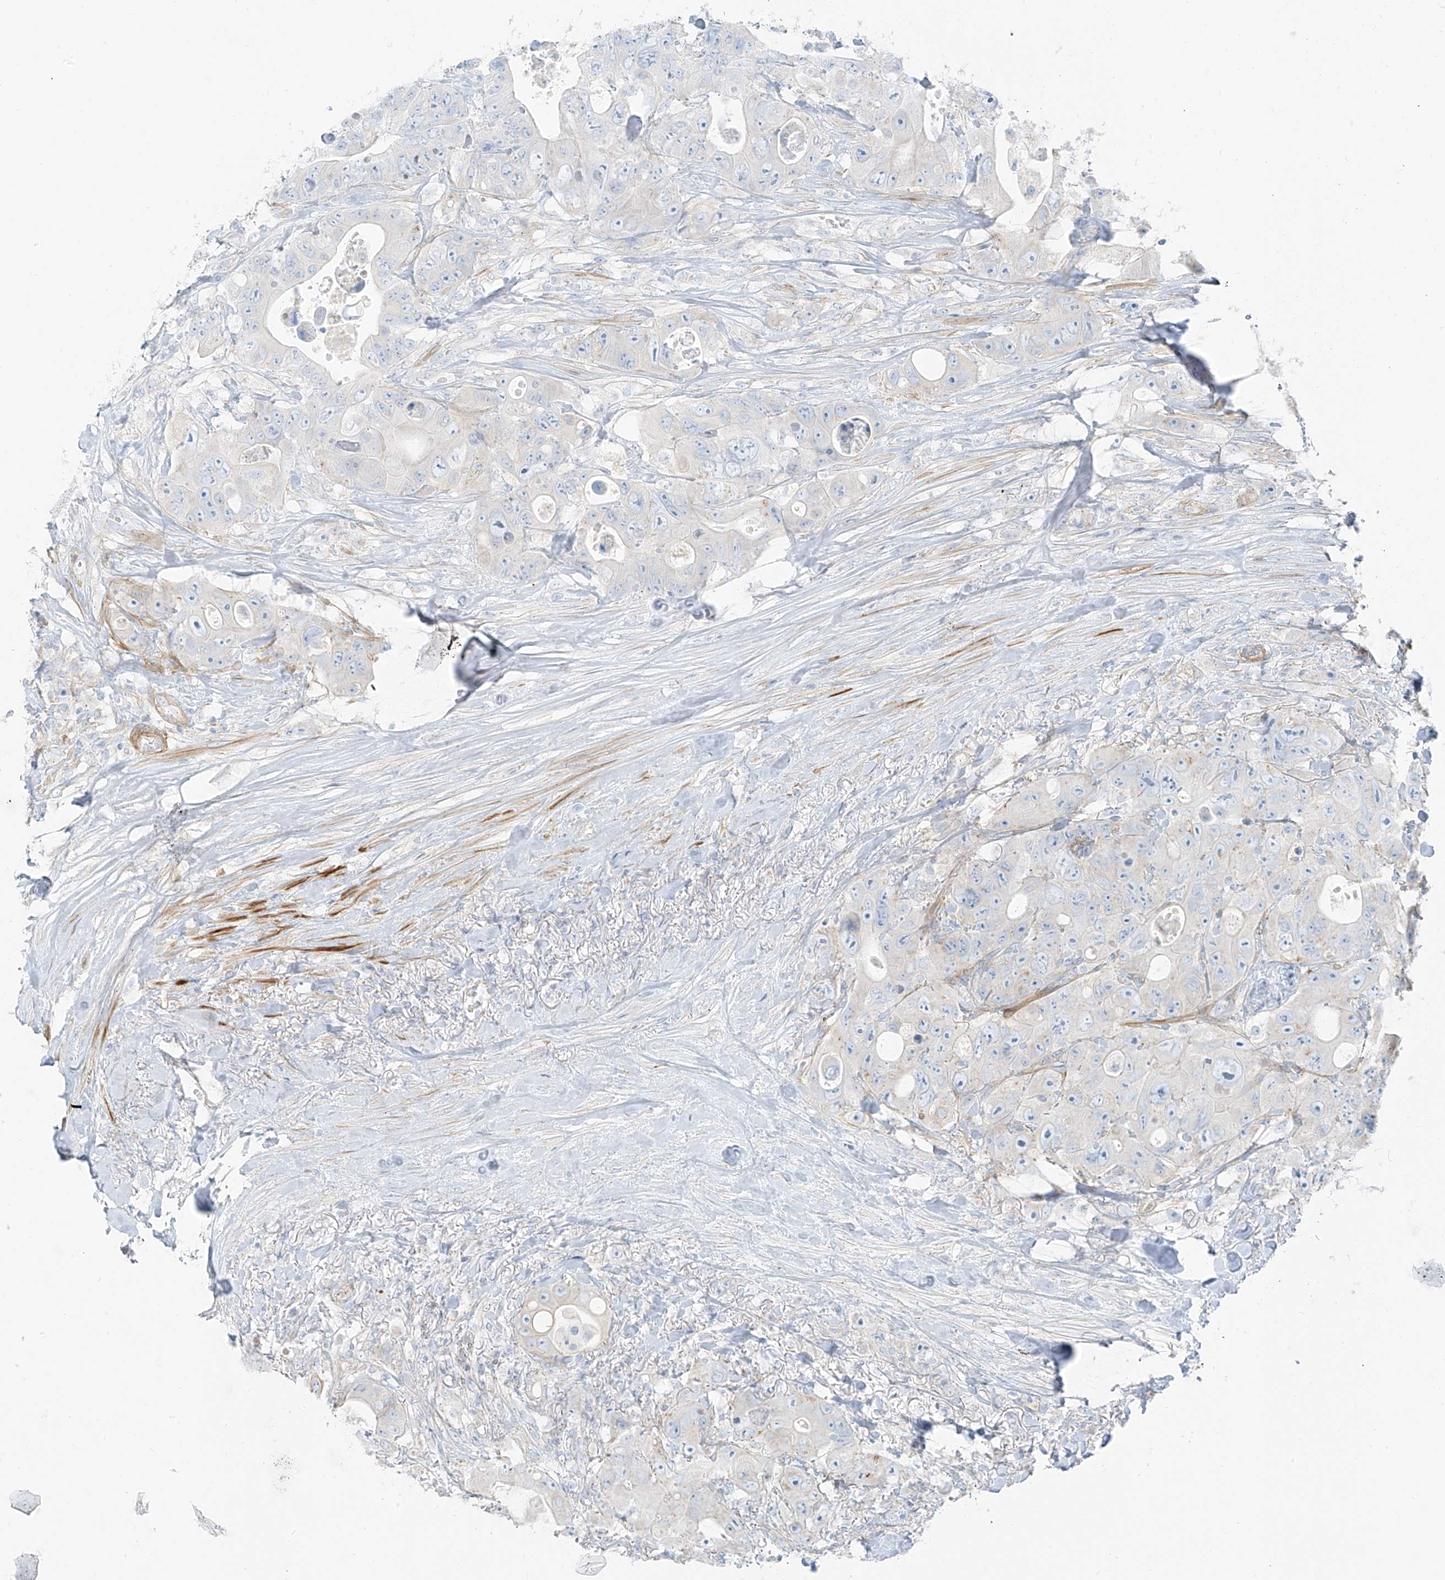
{"staining": {"intensity": "negative", "quantity": "none", "location": "none"}, "tissue": "colorectal cancer", "cell_type": "Tumor cells", "image_type": "cancer", "snomed": [{"axis": "morphology", "description": "Adenocarcinoma, NOS"}, {"axis": "topography", "description": "Colon"}], "caption": "DAB immunohistochemical staining of human colorectal adenocarcinoma displays no significant staining in tumor cells. (DAB (3,3'-diaminobenzidine) IHC visualized using brightfield microscopy, high magnification).", "gene": "SMCP", "patient": {"sex": "female", "age": 46}}